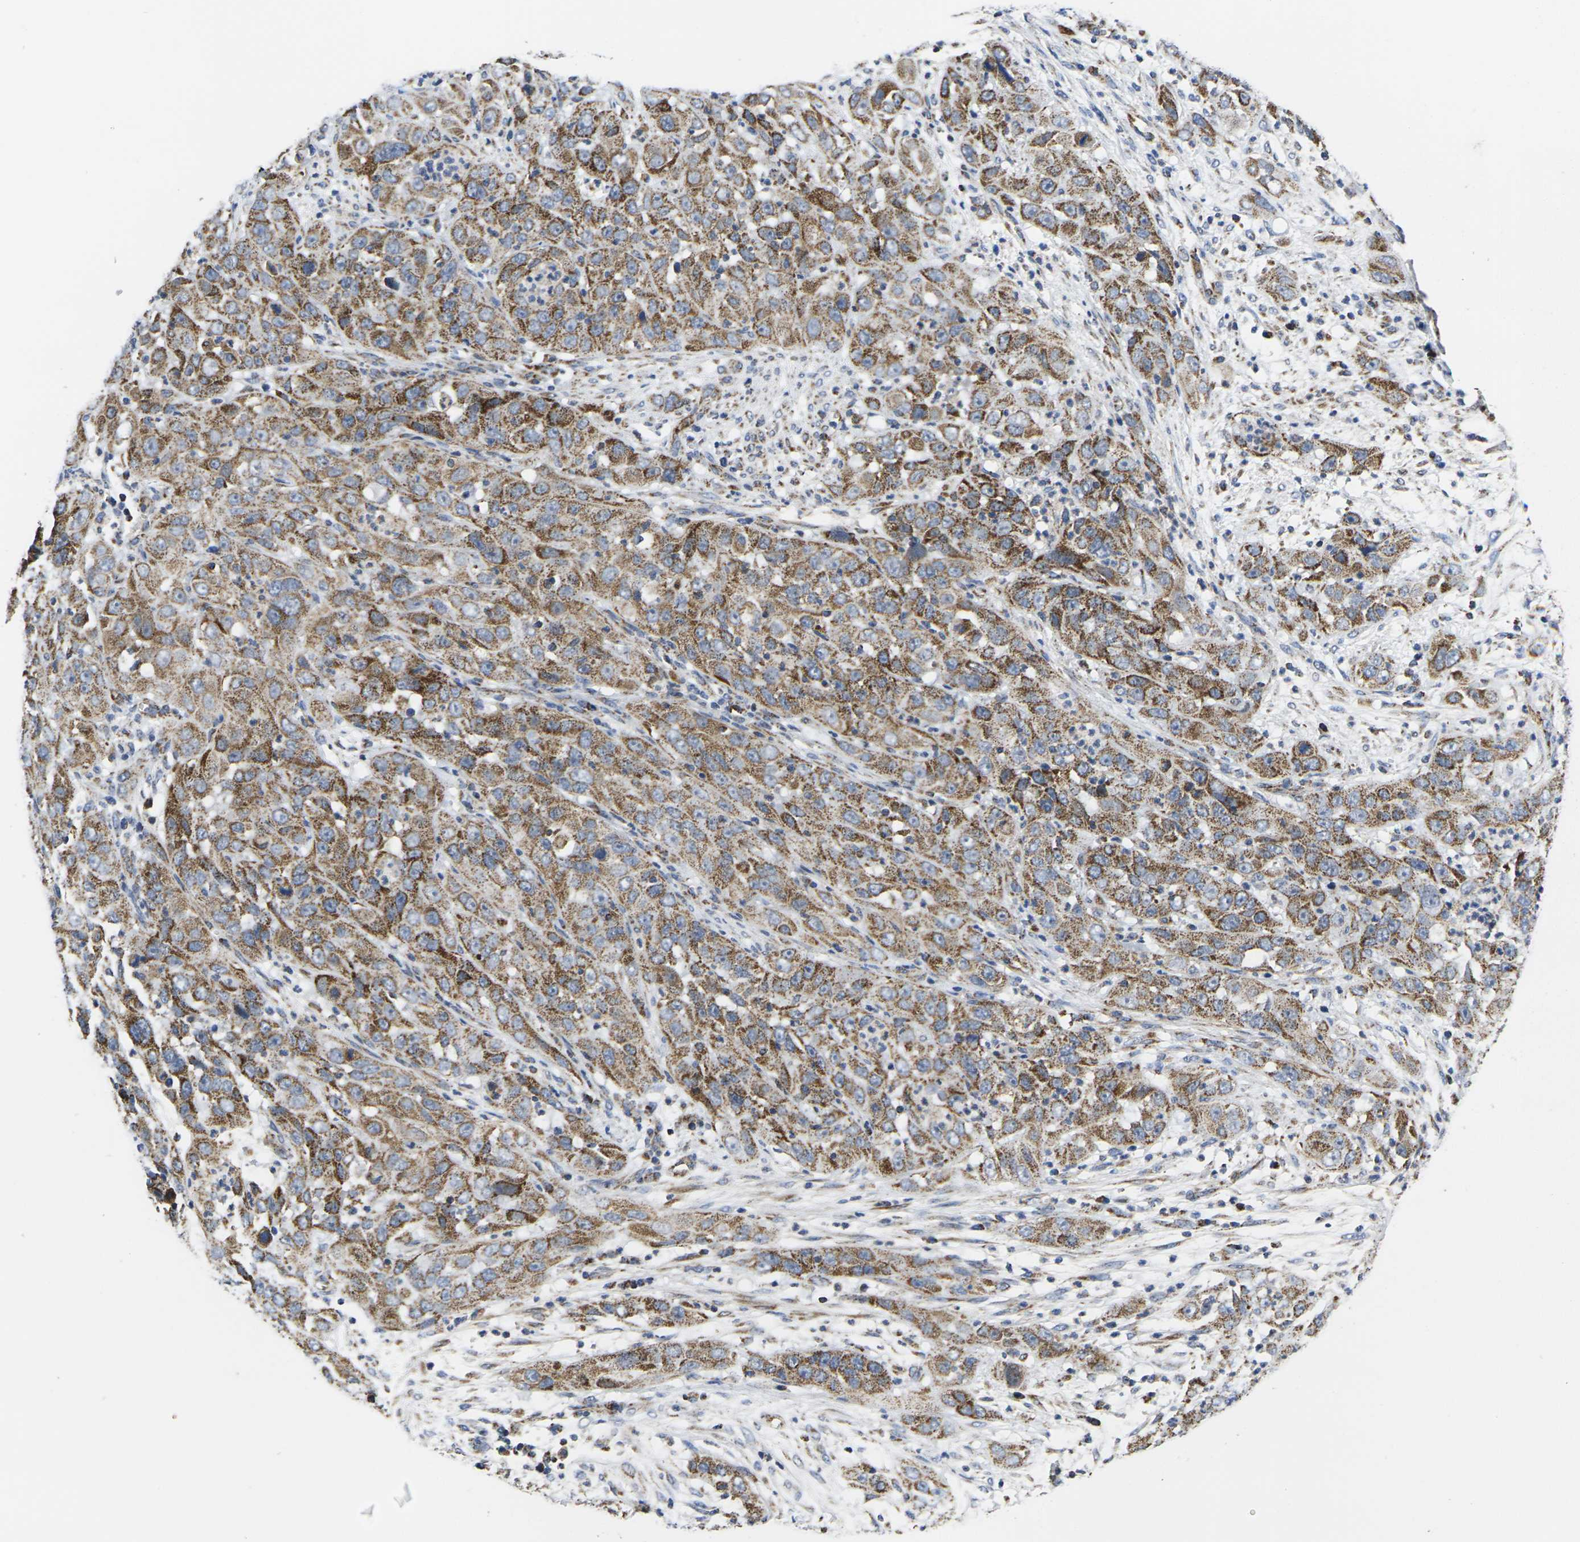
{"staining": {"intensity": "strong", "quantity": ">75%", "location": "cytoplasmic/membranous"}, "tissue": "cervical cancer", "cell_type": "Tumor cells", "image_type": "cancer", "snomed": [{"axis": "morphology", "description": "Squamous cell carcinoma, NOS"}, {"axis": "topography", "description": "Cervix"}], "caption": "Tumor cells display high levels of strong cytoplasmic/membranous positivity in approximately >75% of cells in cervical cancer.", "gene": "P2RY11", "patient": {"sex": "female", "age": 32}}